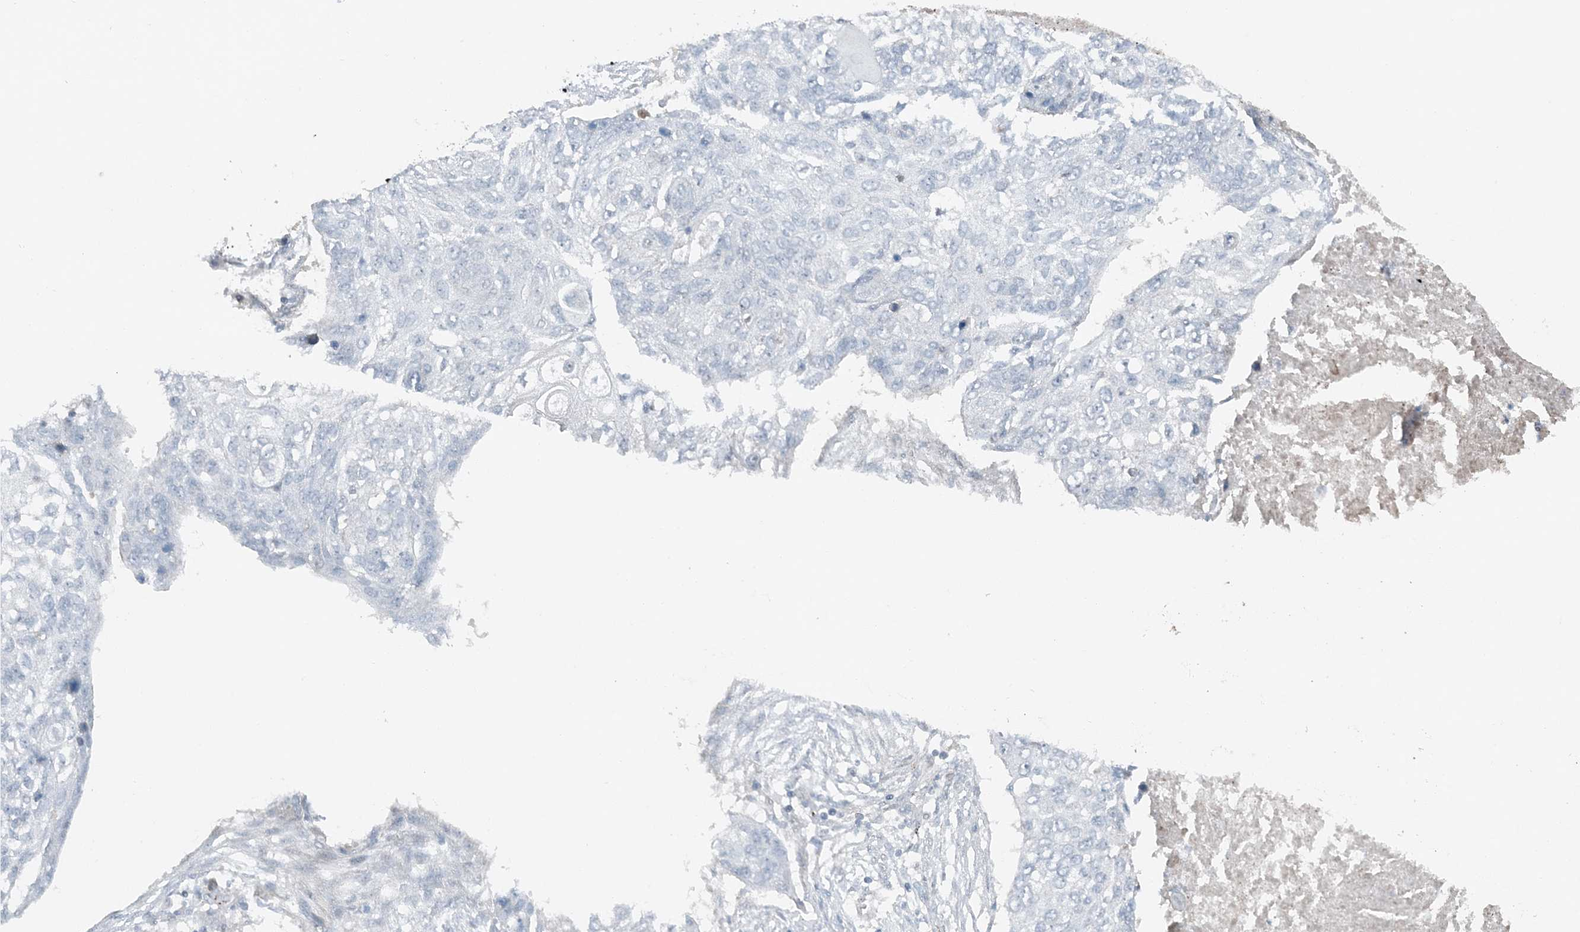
{"staining": {"intensity": "negative", "quantity": "none", "location": "none"}, "tissue": "lung cancer", "cell_type": "Tumor cells", "image_type": "cancer", "snomed": [{"axis": "morphology", "description": "Squamous cell carcinoma, NOS"}, {"axis": "topography", "description": "Lung"}], "caption": "Tumor cells show no significant staining in squamous cell carcinoma (lung). Brightfield microscopy of immunohistochemistry (IHC) stained with DAB (brown) and hematoxylin (blue), captured at high magnification.", "gene": "ELOVL7", "patient": {"sex": "female", "age": 63}}